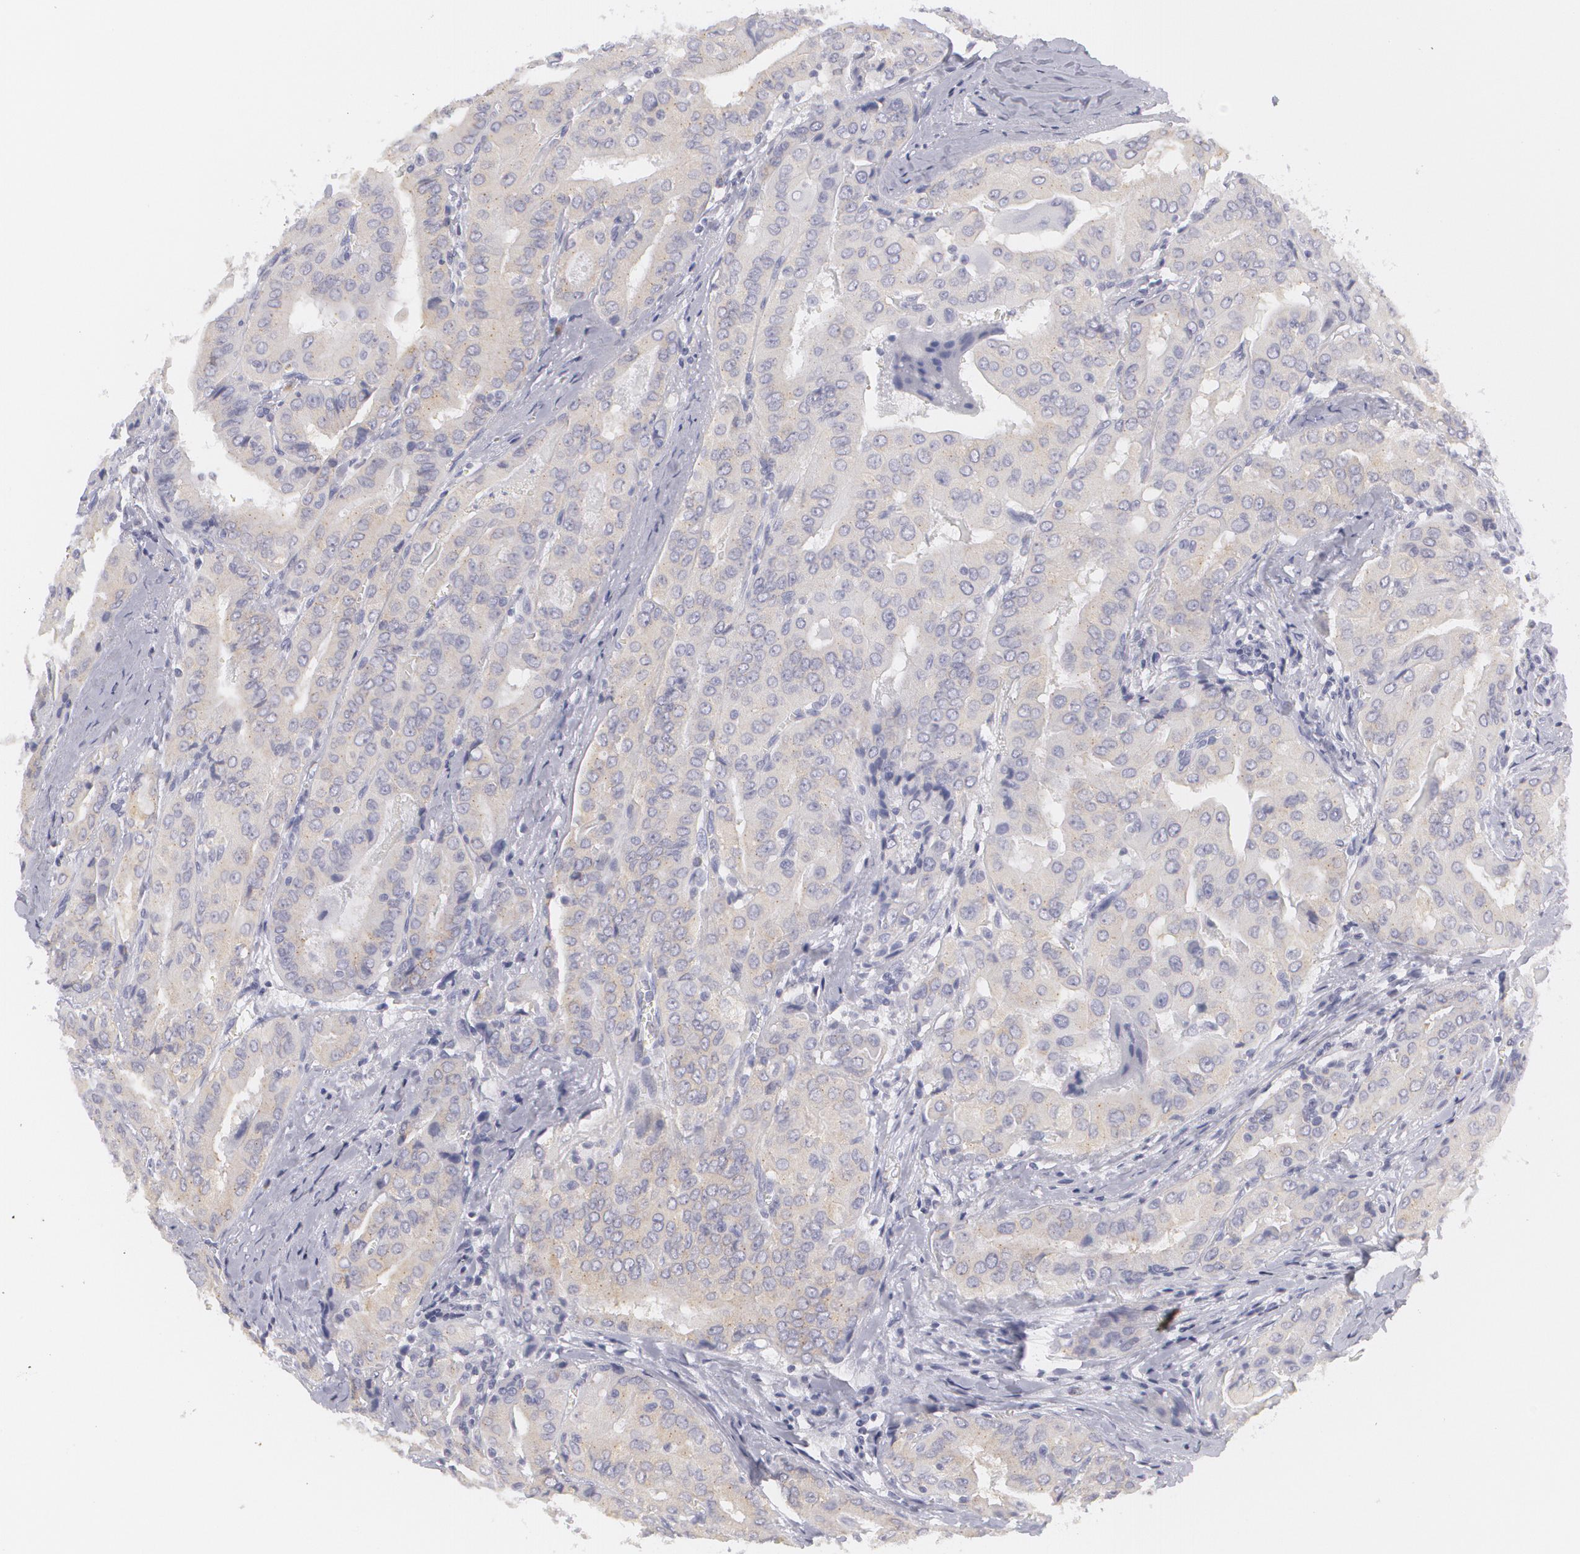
{"staining": {"intensity": "weak", "quantity": ">75%", "location": "cytoplasmic/membranous"}, "tissue": "thyroid cancer", "cell_type": "Tumor cells", "image_type": "cancer", "snomed": [{"axis": "morphology", "description": "Papillary adenocarcinoma, NOS"}, {"axis": "topography", "description": "Thyroid gland"}], "caption": "Immunohistochemical staining of thyroid papillary adenocarcinoma reveals low levels of weak cytoplasmic/membranous protein positivity in about >75% of tumor cells.", "gene": "MBNL3", "patient": {"sex": "female", "age": 71}}